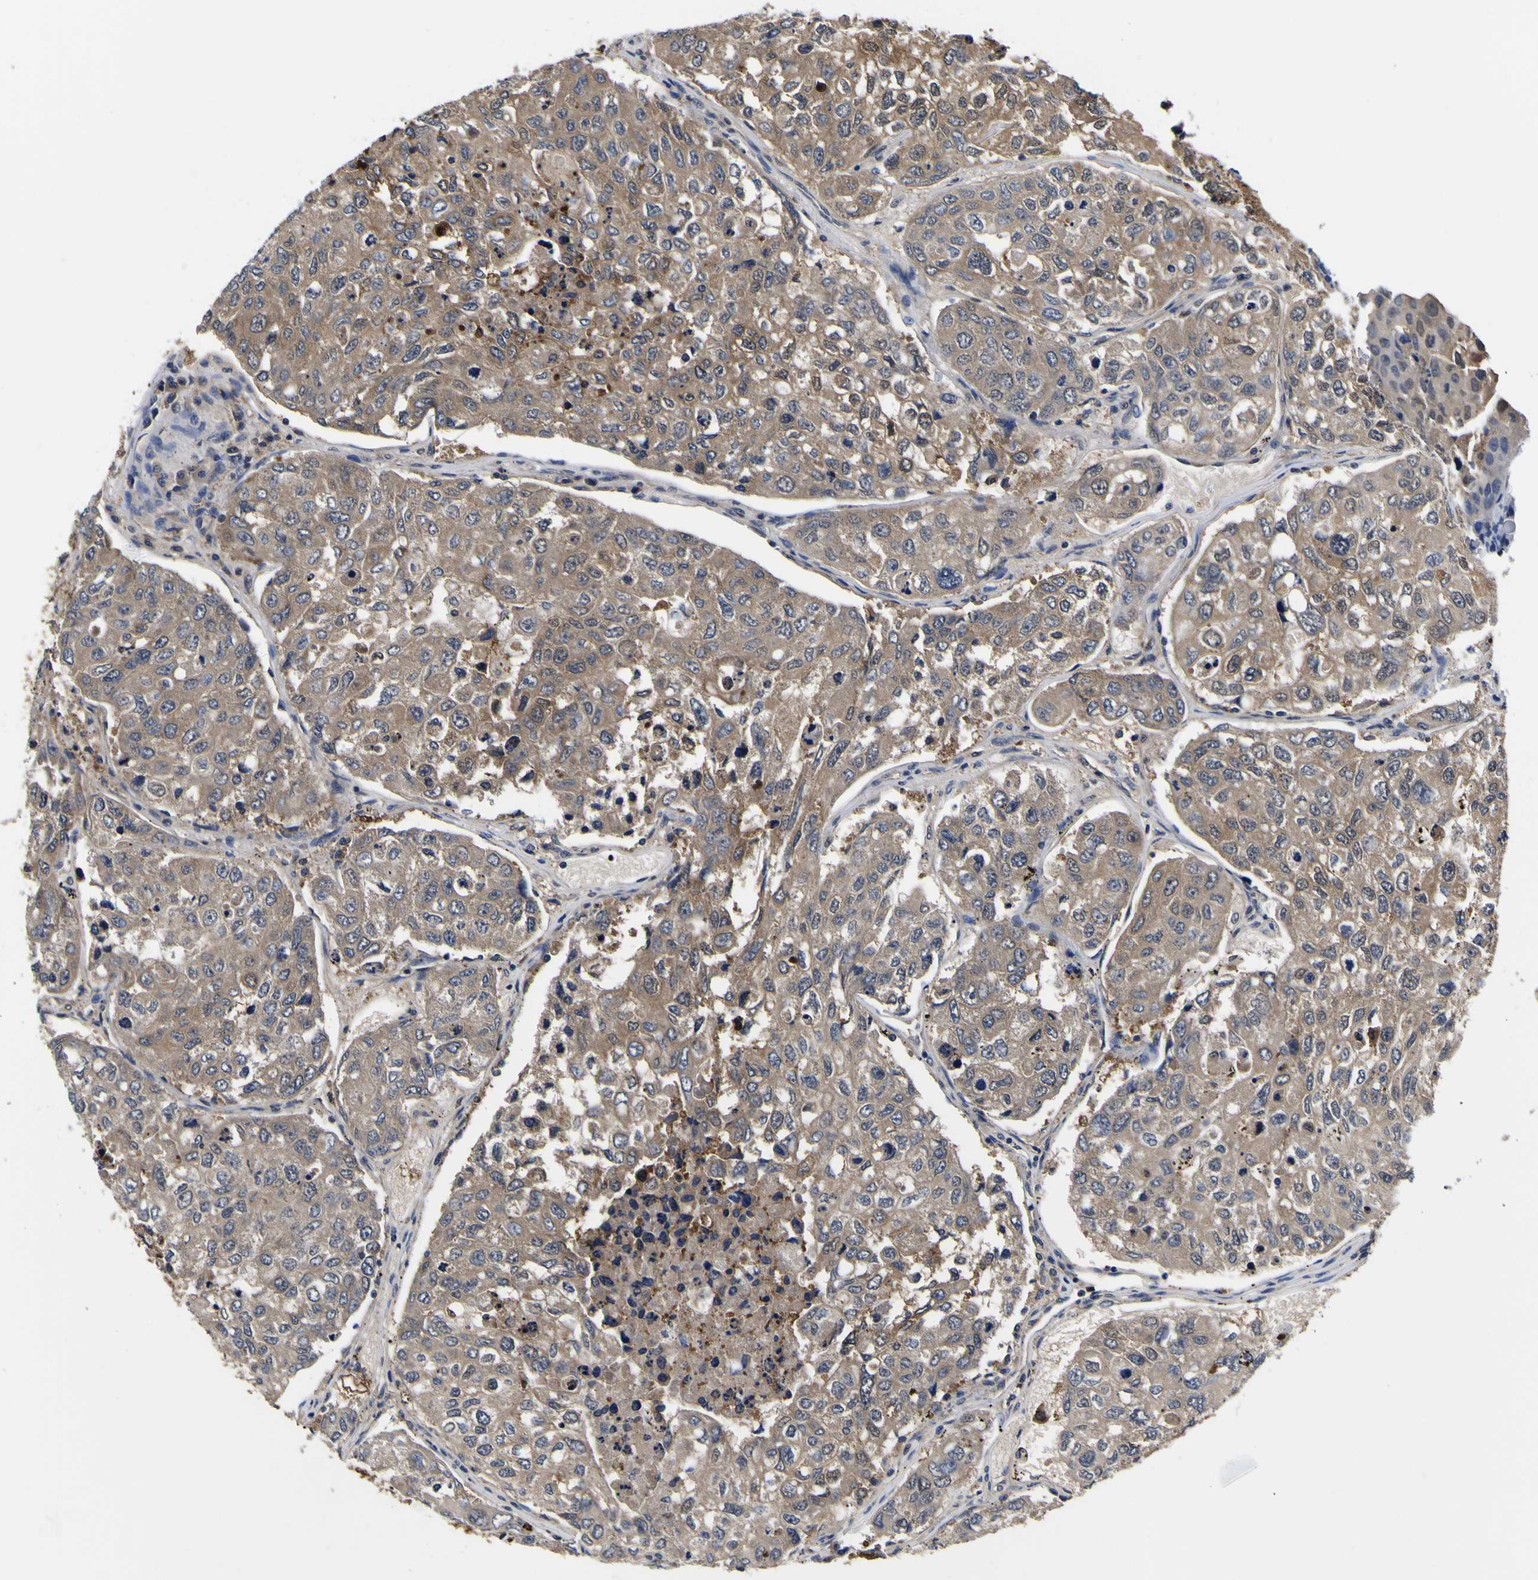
{"staining": {"intensity": "moderate", "quantity": ">75%", "location": "cytoplasmic/membranous,nuclear"}, "tissue": "urothelial cancer", "cell_type": "Tumor cells", "image_type": "cancer", "snomed": [{"axis": "morphology", "description": "Urothelial carcinoma, High grade"}, {"axis": "topography", "description": "Lymph node"}, {"axis": "topography", "description": "Urinary bladder"}], "caption": "A high-resolution micrograph shows immunohistochemistry (IHC) staining of urothelial carcinoma (high-grade), which displays moderate cytoplasmic/membranous and nuclear expression in approximately >75% of tumor cells.", "gene": "FAM110B", "patient": {"sex": "male", "age": 51}}